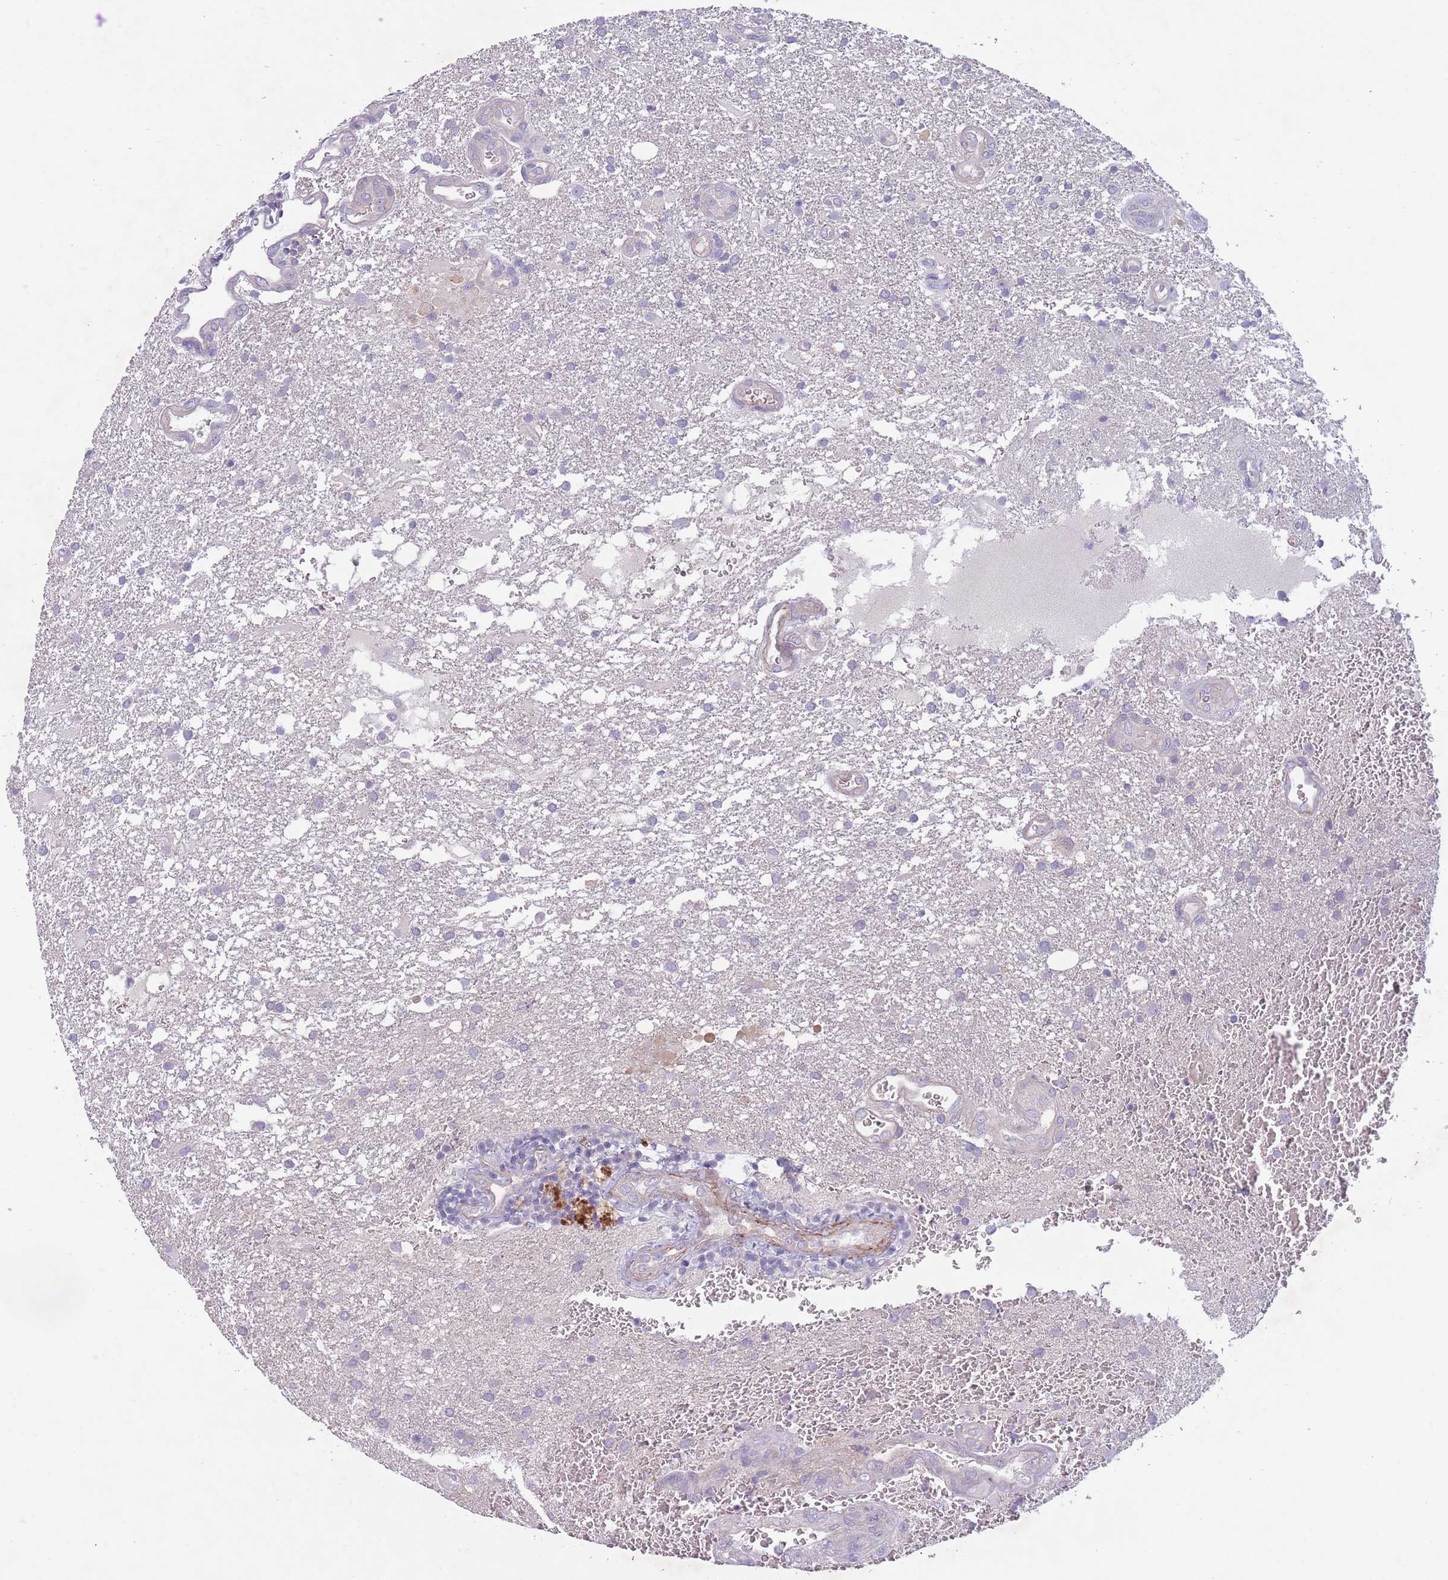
{"staining": {"intensity": "negative", "quantity": "none", "location": "none"}, "tissue": "glioma", "cell_type": "Tumor cells", "image_type": "cancer", "snomed": [{"axis": "morphology", "description": "Glioma, malignant, Low grade"}, {"axis": "topography", "description": "Brain"}], "caption": "Glioma stained for a protein using immunohistochemistry (IHC) demonstrates no positivity tumor cells.", "gene": "PNPLA5", "patient": {"sex": "male", "age": 66}}